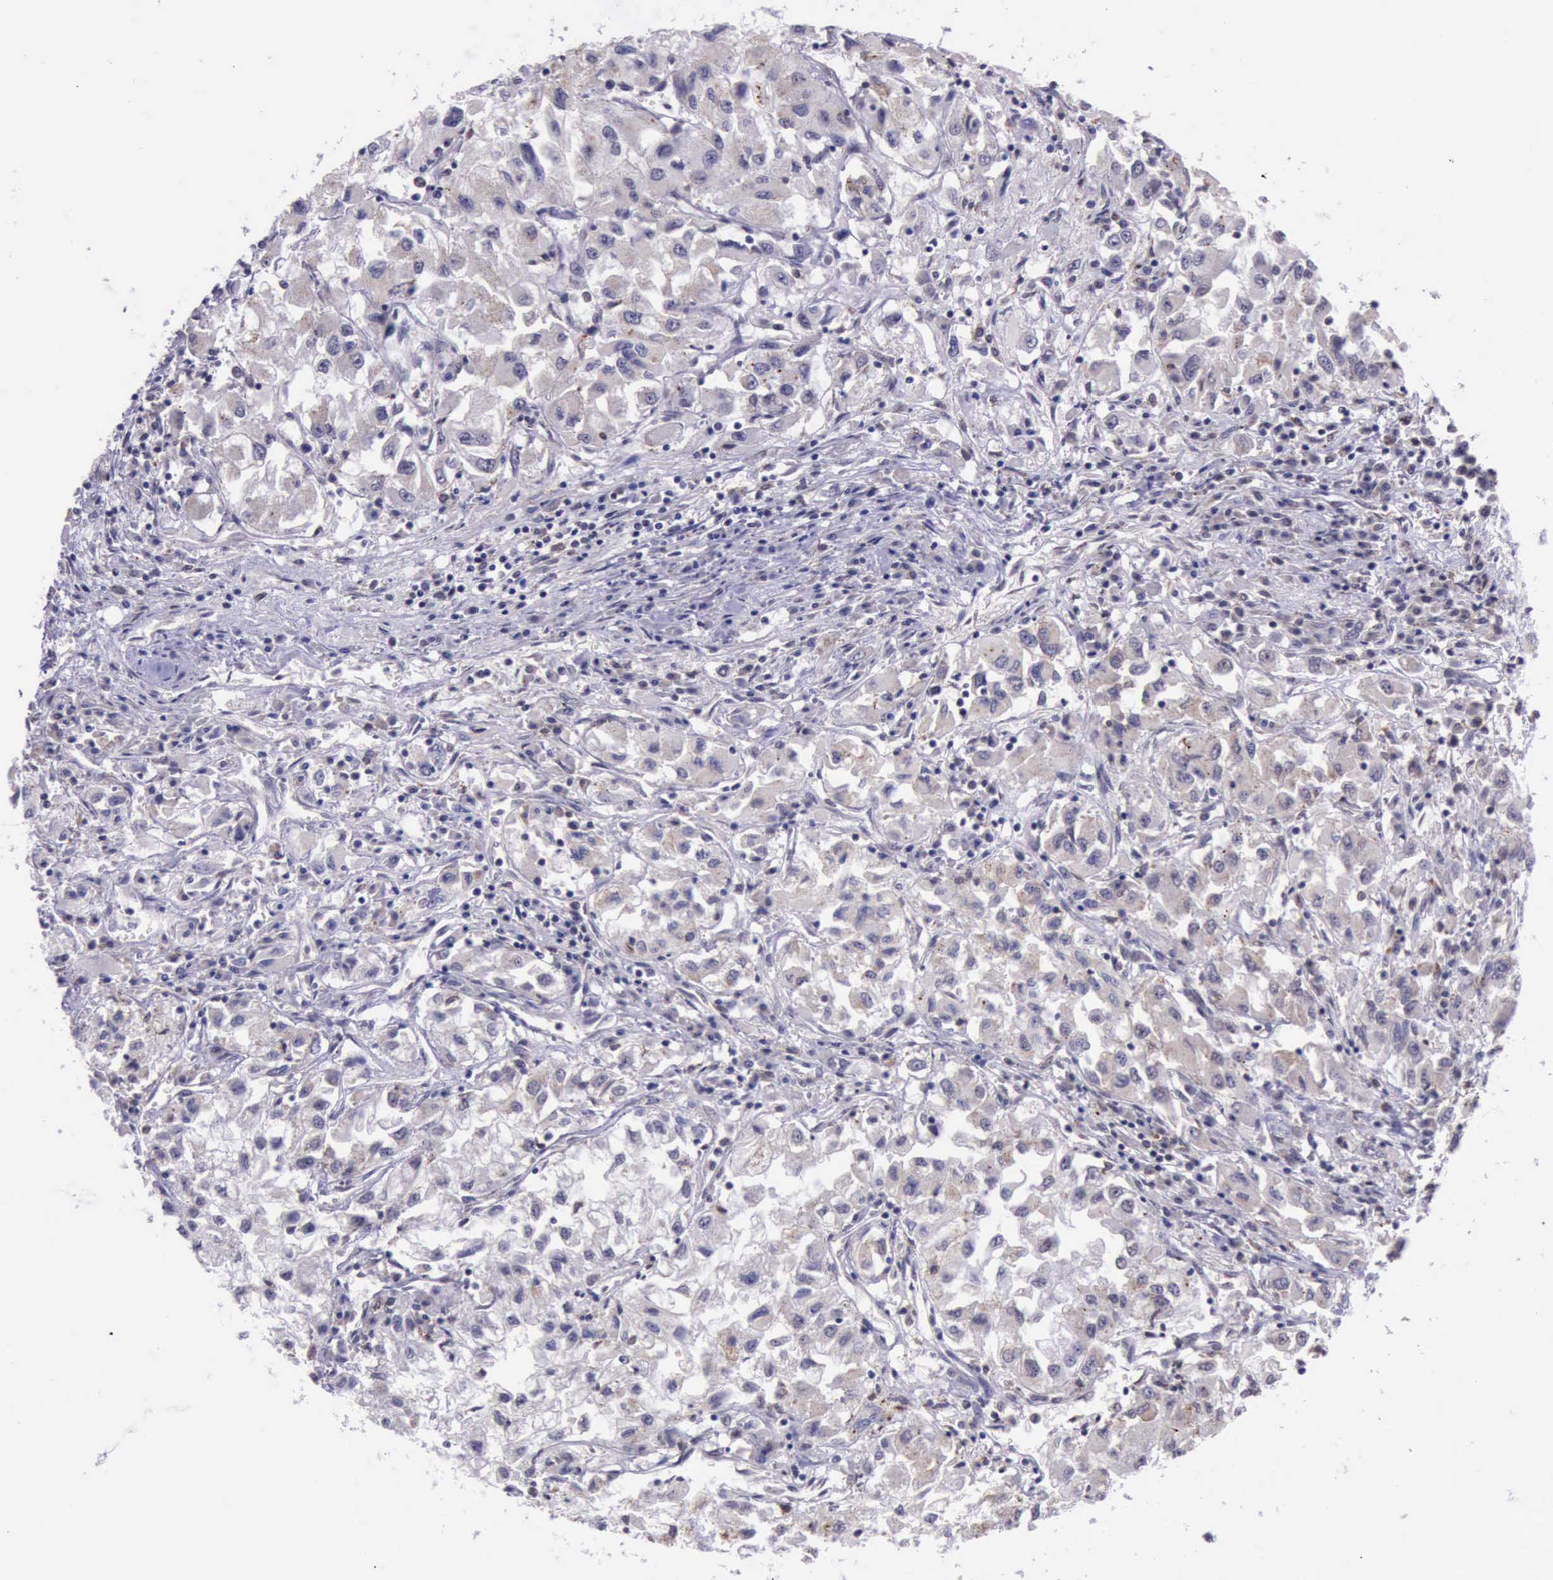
{"staining": {"intensity": "weak", "quantity": ">75%", "location": "nuclear"}, "tissue": "renal cancer", "cell_type": "Tumor cells", "image_type": "cancer", "snomed": [{"axis": "morphology", "description": "Adenocarcinoma, NOS"}, {"axis": "topography", "description": "Kidney"}], "caption": "Brown immunohistochemical staining in renal adenocarcinoma demonstrates weak nuclear expression in approximately >75% of tumor cells.", "gene": "PRPF39", "patient": {"sex": "male", "age": 59}}